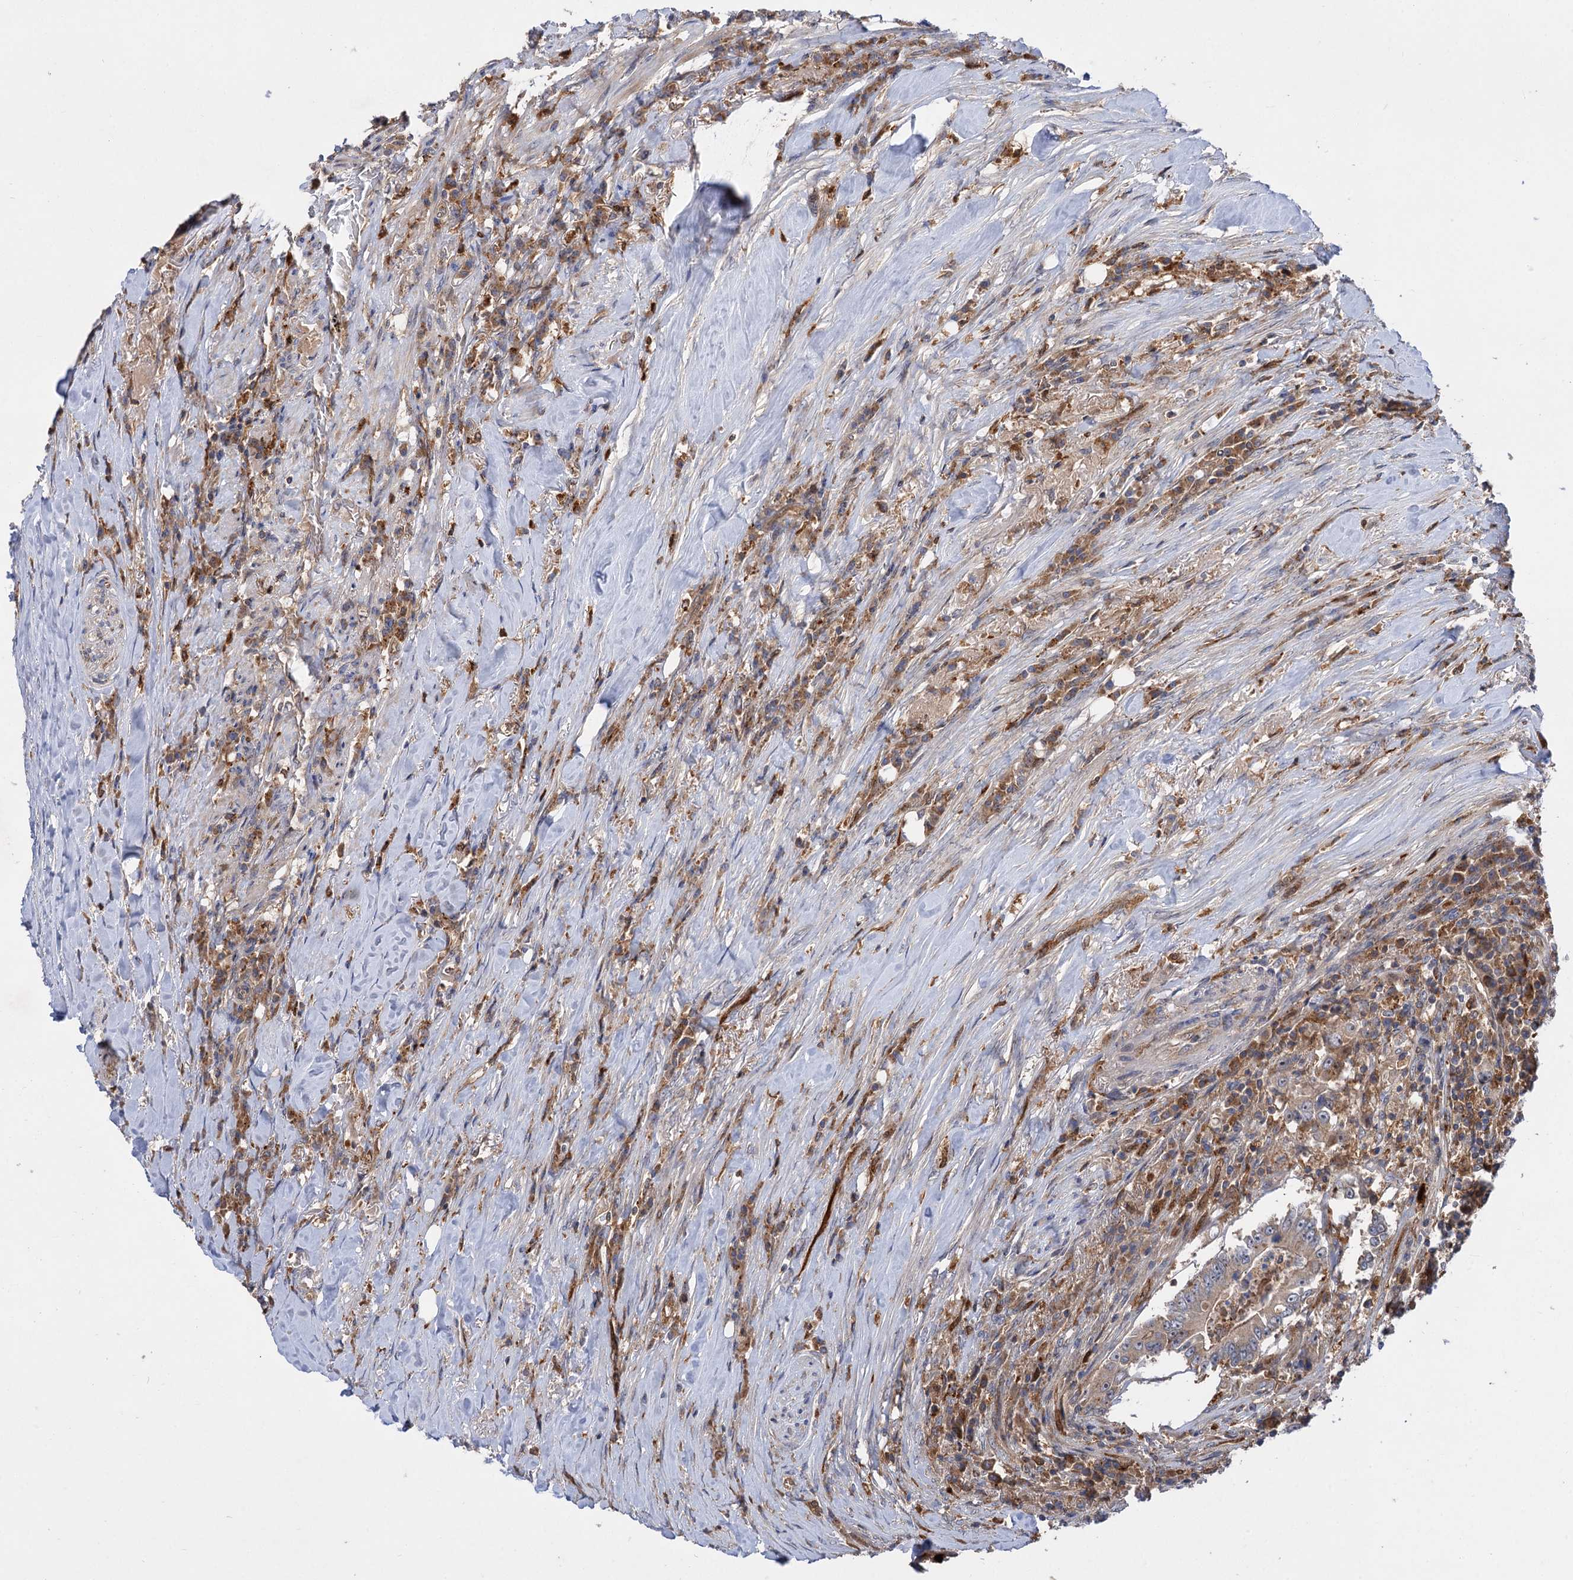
{"staining": {"intensity": "weak", "quantity": "25%-75%", "location": "cytoplasmic/membranous"}, "tissue": "colorectal cancer", "cell_type": "Tumor cells", "image_type": "cancer", "snomed": [{"axis": "morphology", "description": "Adenocarcinoma, NOS"}, {"axis": "topography", "description": "Colon"}], "caption": "Immunohistochemical staining of colorectal cancer exhibits weak cytoplasmic/membranous protein positivity in approximately 25%-75% of tumor cells.", "gene": "PATL1", "patient": {"sex": "male", "age": 83}}